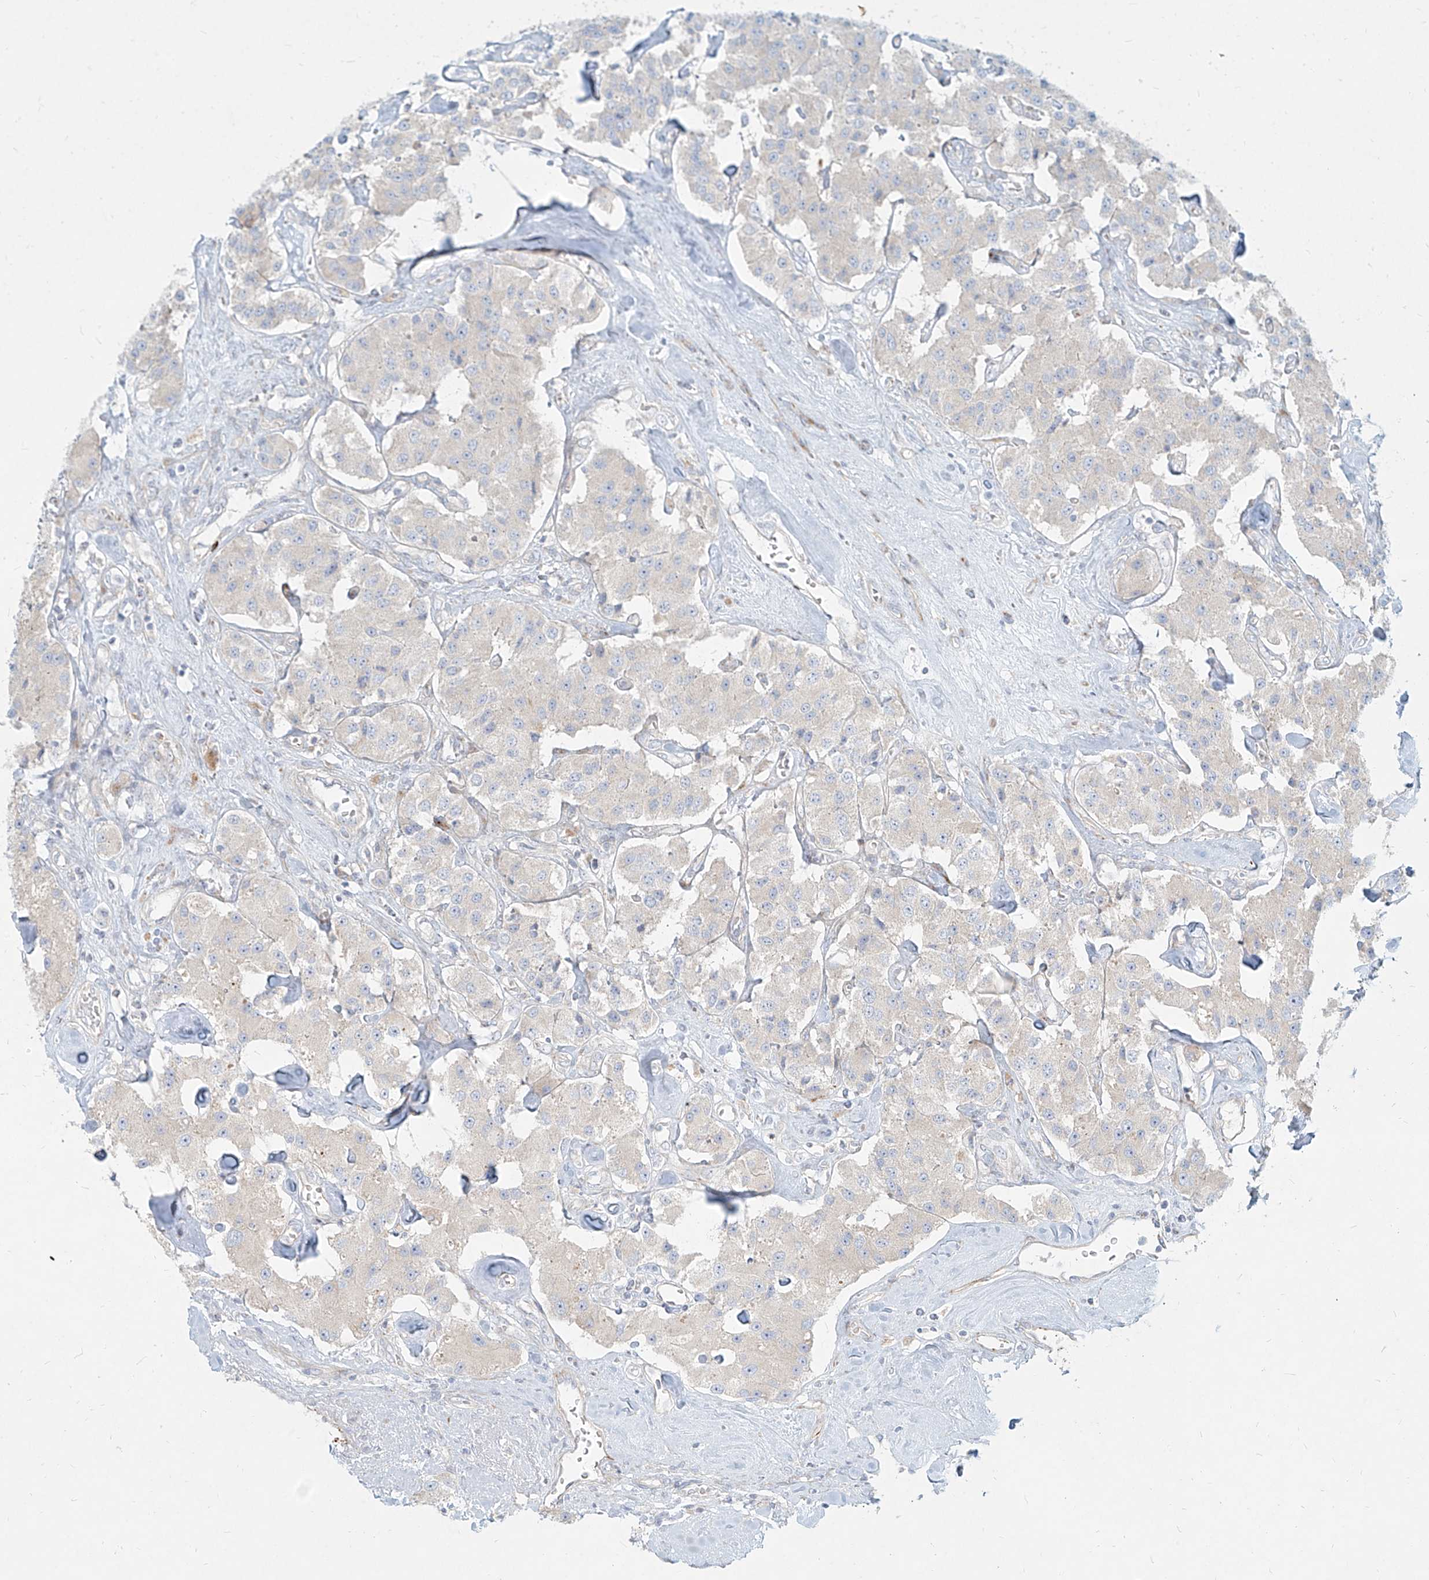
{"staining": {"intensity": "negative", "quantity": "none", "location": "none"}, "tissue": "carcinoid", "cell_type": "Tumor cells", "image_type": "cancer", "snomed": [{"axis": "morphology", "description": "Carcinoid, malignant, NOS"}, {"axis": "topography", "description": "Pancreas"}], "caption": "This is a micrograph of immunohistochemistry staining of carcinoid (malignant), which shows no positivity in tumor cells.", "gene": "MTX2", "patient": {"sex": "male", "age": 41}}